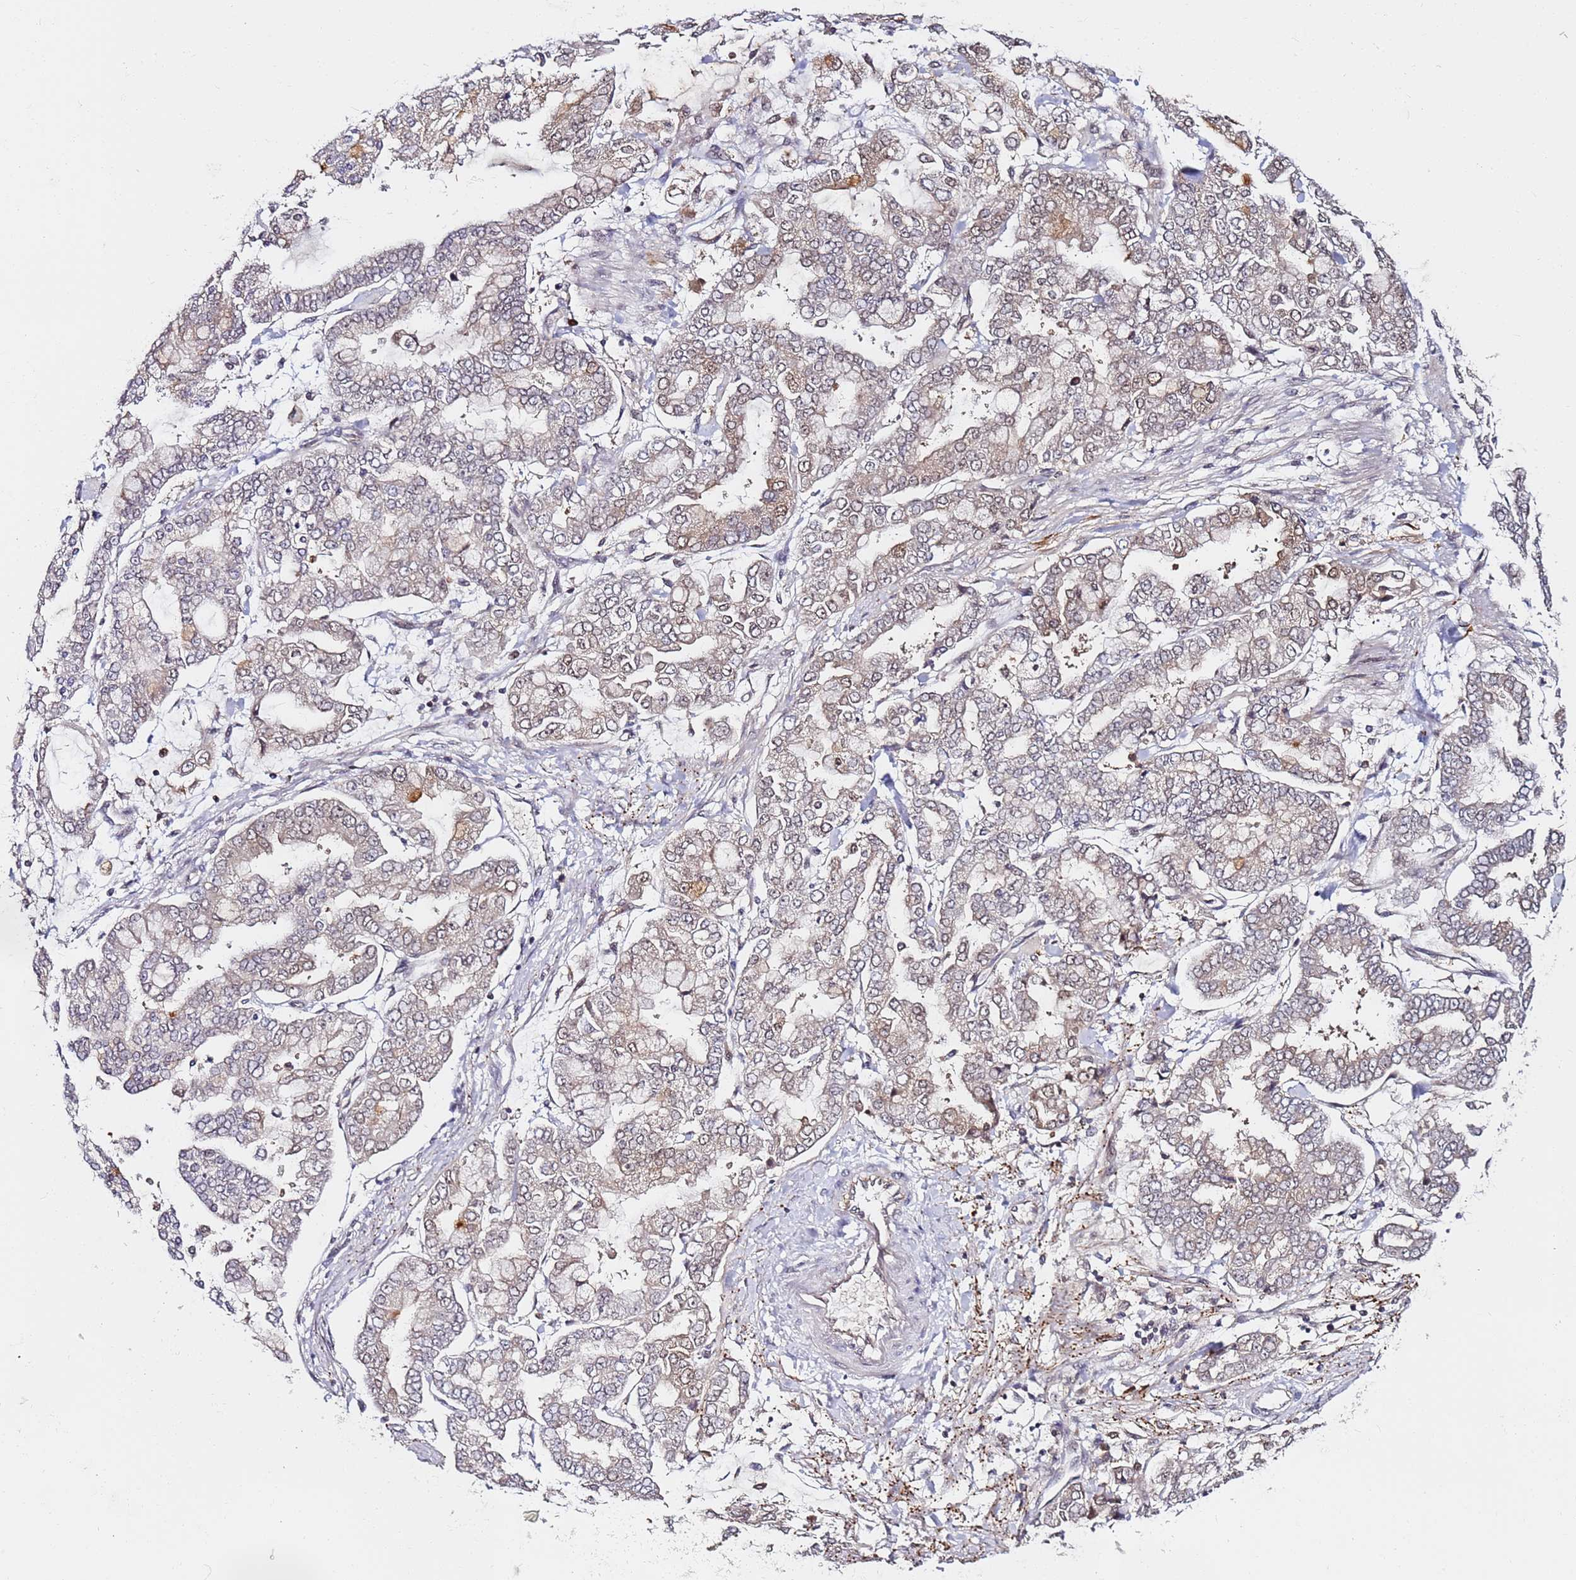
{"staining": {"intensity": "weak", "quantity": "<25%", "location": "cytoplasmic/membranous"}, "tissue": "stomach cancer", "cell_type": "Tumor cells", "image_type": "cancer", "snomed": [{"axis": "morphology", "description": "Normal tissue, NOS"}, {"axis": "morphology", "description": "Adenocarcinoma, NOS"}, {"axis": "topography", "description": "Stomach, upper"}, {"axis": "topography", "description": "Stomach"}], "caption": "Tumor cells show no significant protein staining in stomach cancer. (Brightfield microscopy of DAB (3,3'-diaminobenzidine) immunohistochemistry (IHC) at high magnification).", "gene": "RGS18", "patient": {"sex": "male", "age": 76}}